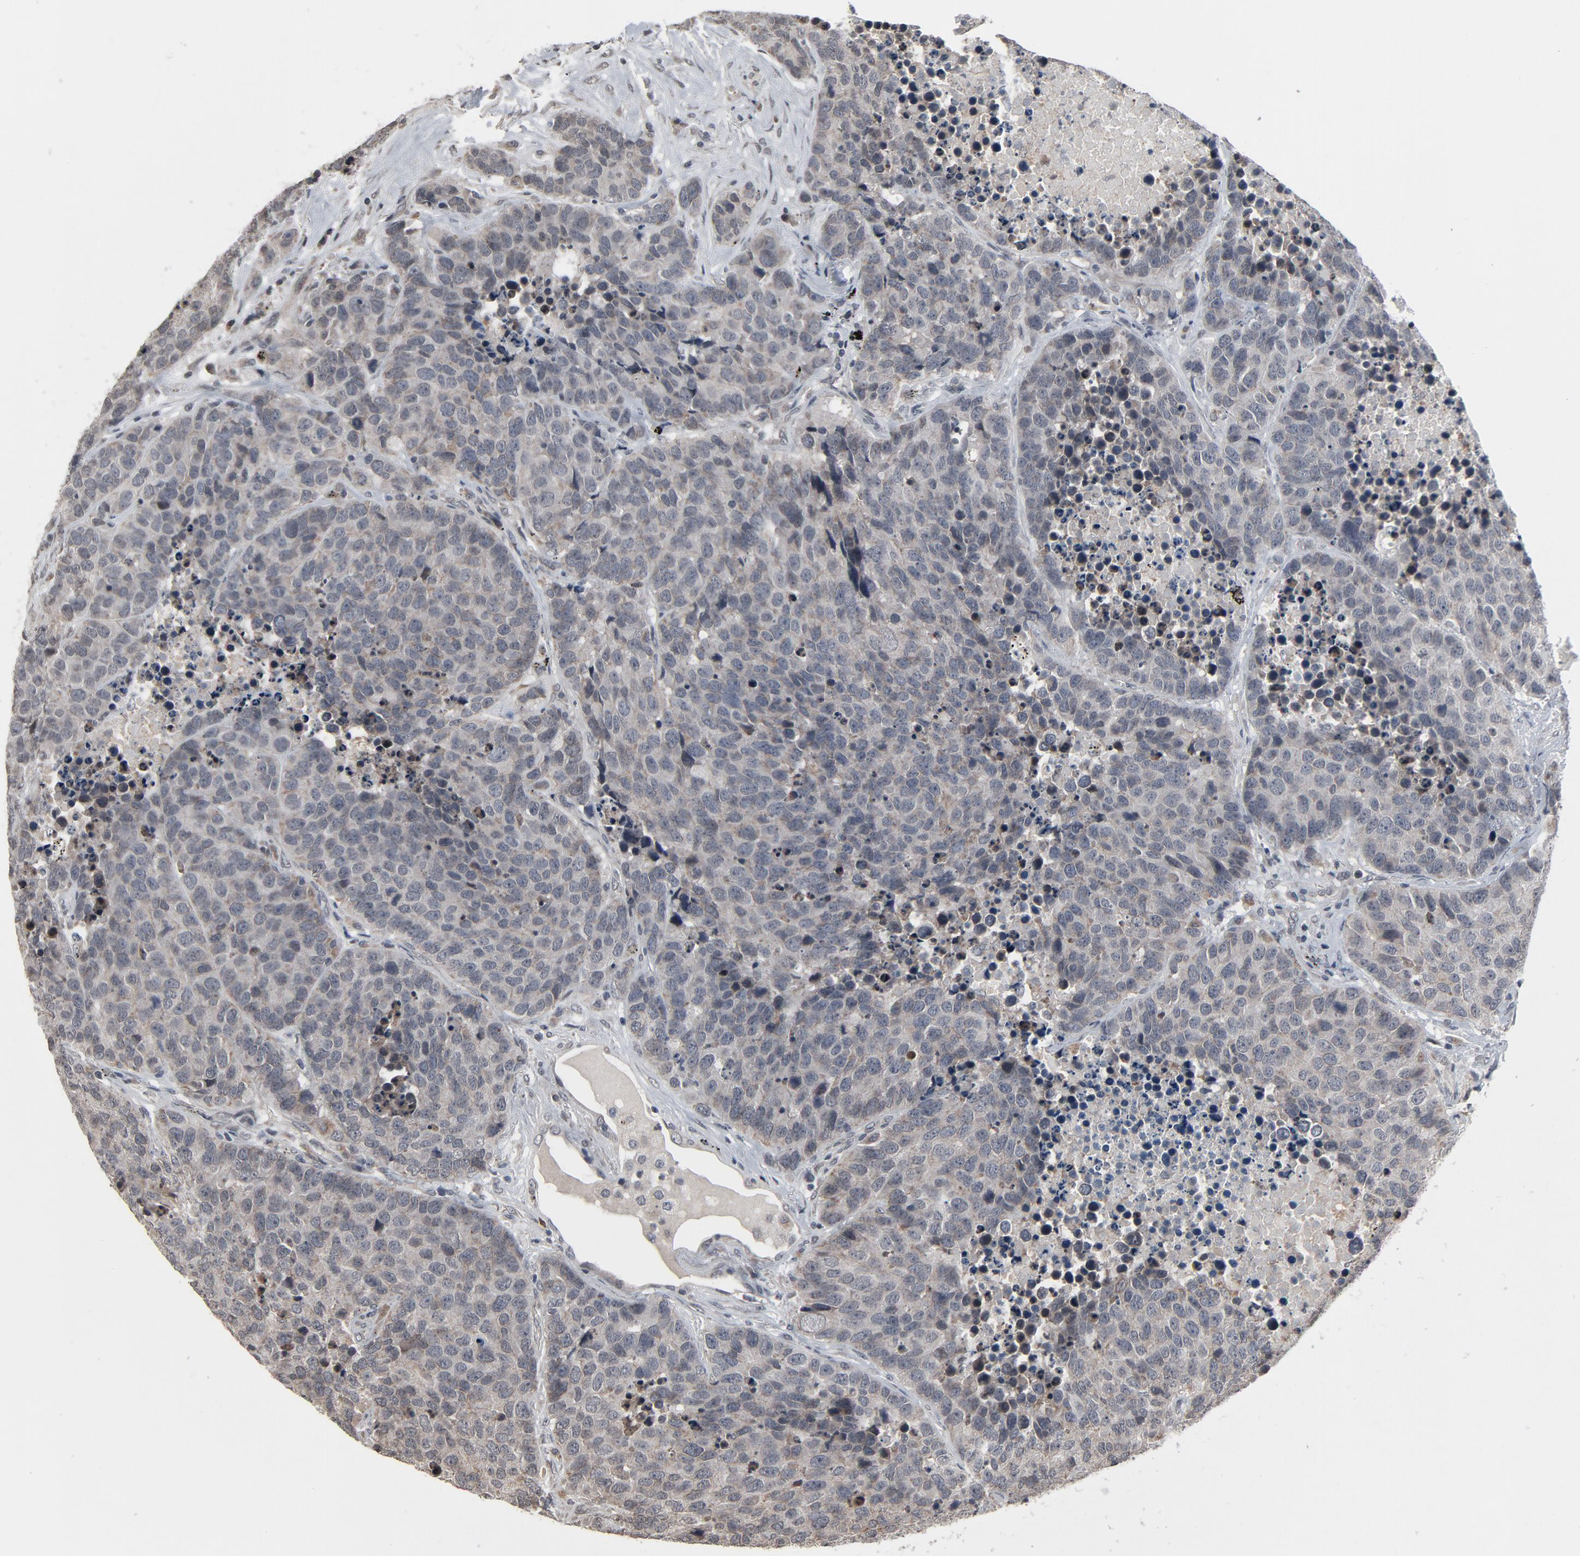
{"staining": {"intensity": "weak", "quantity": "25%-75%", "location": "cytoplasmic/membranous"}, "tissue": "carcinoid", "cell_type": "Tumor cells", "image_type": "cancer", "snomed": [{"axis": "morphology", "description": "Carcinoid, malignant, NOS"}, {"axis": "topography", "description": "Lung"}], "caption": "High-power microscopy captured an immunohistochemistry (IHC) histopathology image of carcinoid (malignant), revealing weak cytoplasmic/membranous staining in about 25%-75% of tumor cells.", "gene": "POM121", "patient": {"sex": "male", "age": 60}}